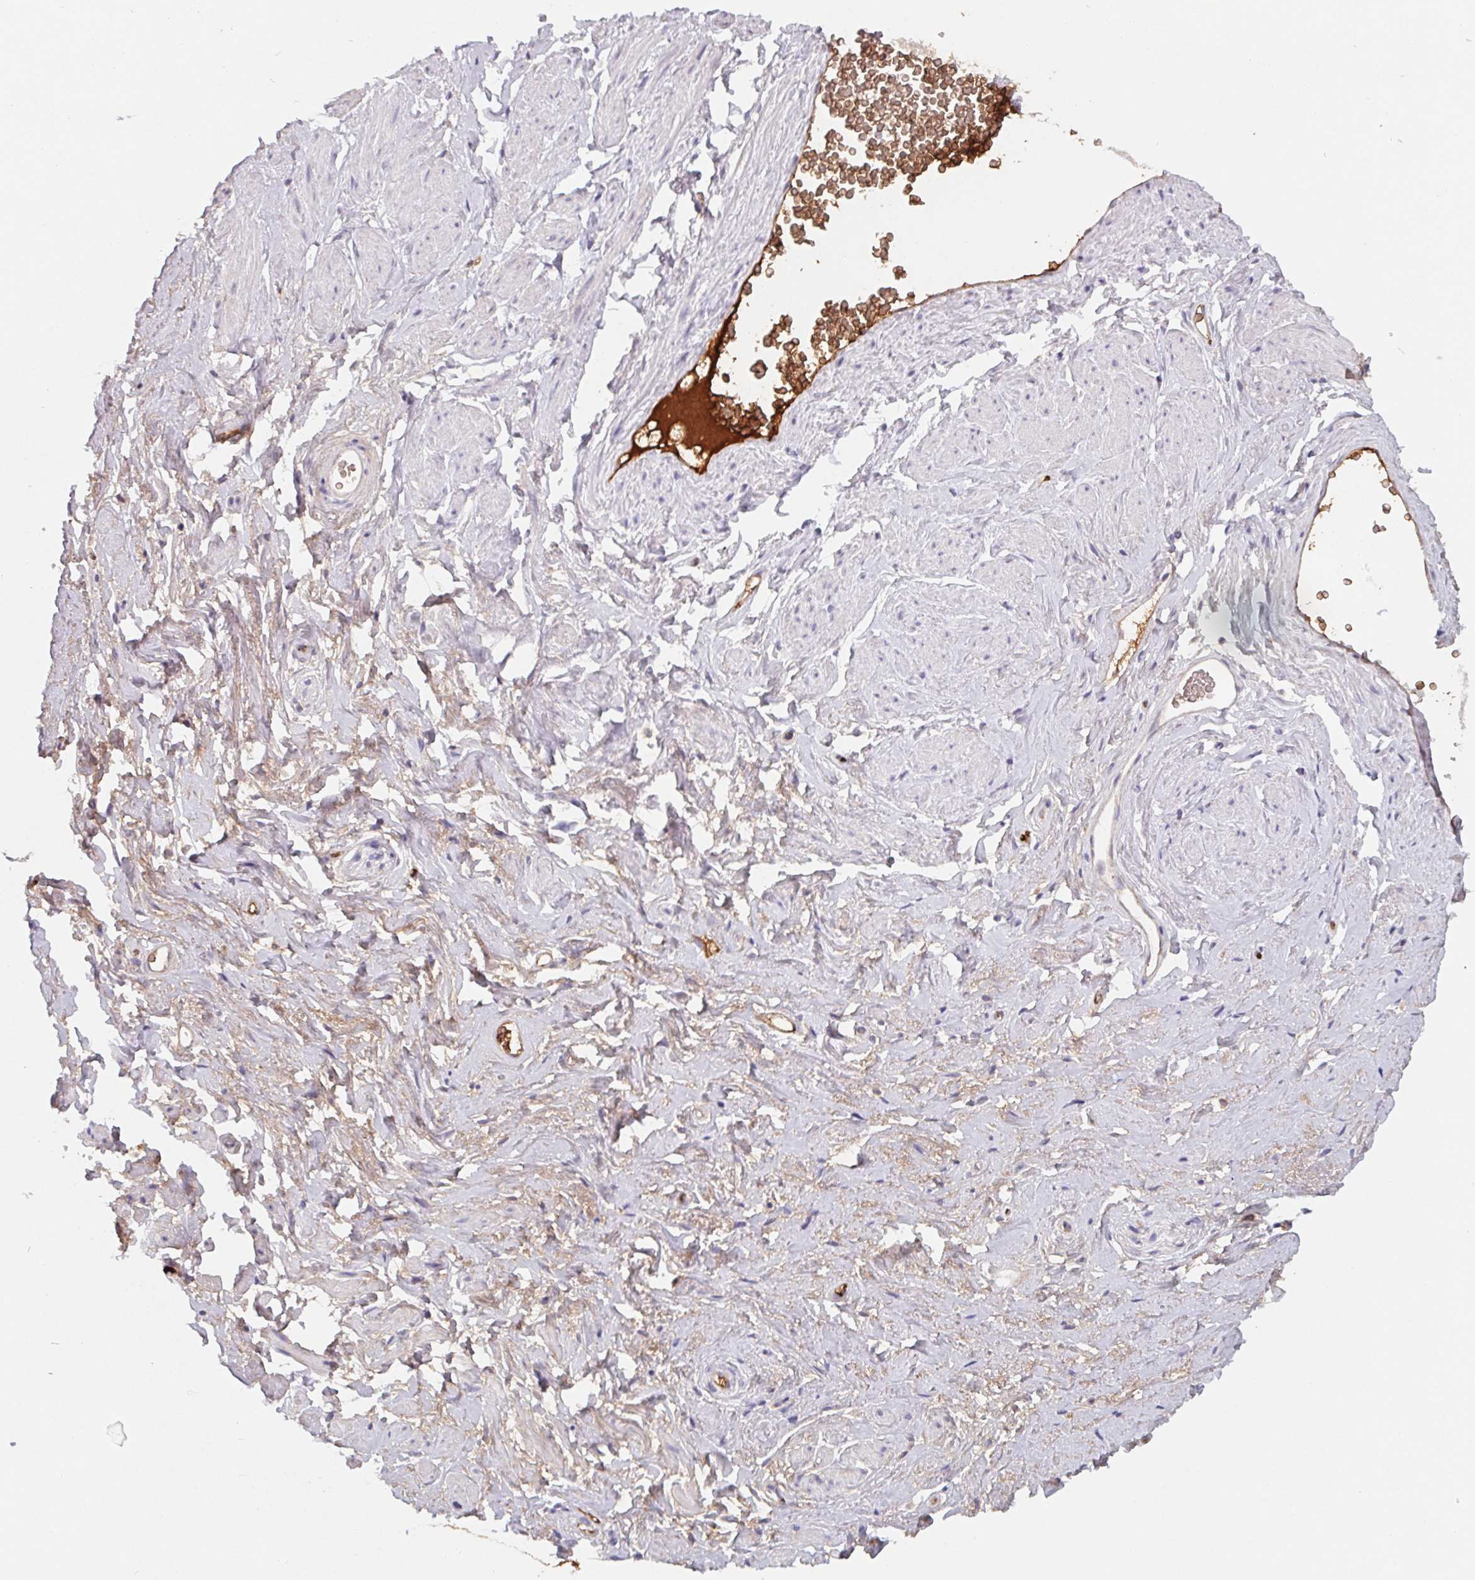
{"staining": {"intensity": "negative", "quantity": "none", "location": "none"}, "tissue": "soft tissue", "cell_type": "Fibroblasts", "image_type": "normal", "snomed": [{"axis": "morphology", "description": "Normal tissue, NOS"}, {"axis": "topography", "description": "Vagina"}, {"axis": "topography", "description": "Peripheral nerve tissue"}], "caption": "Immunohistochemistry image of unremarkable soft tissue: soft tissue stained with DAB shows no significant protein positivity in fibroblasts.", "gene": "LPA", "patient": {"sex": "female", "age": 71}}